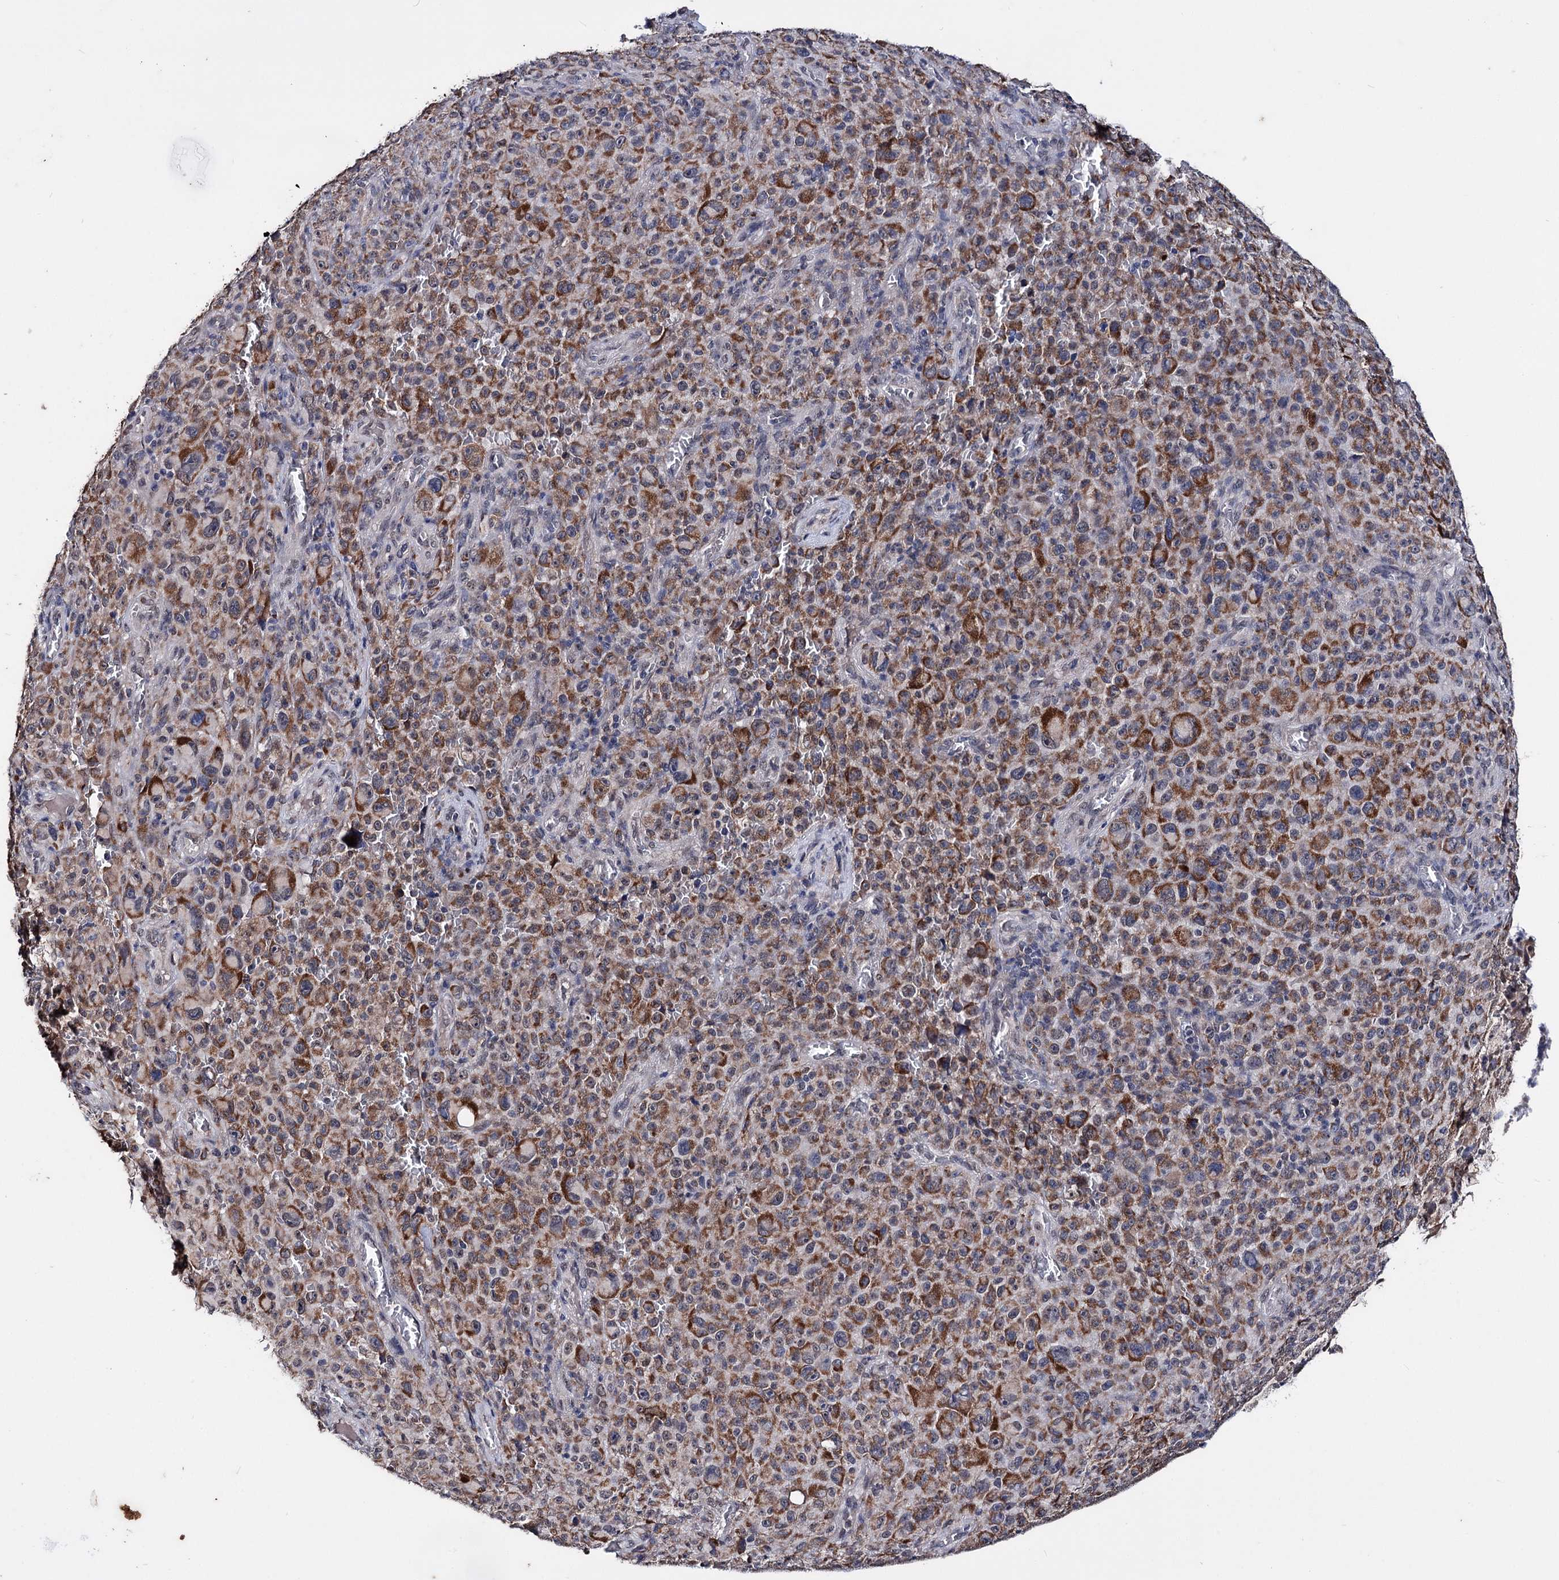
{"staining": {"intensity": "strong", "quantity": ">75%", "location": "cytoplasmic/membranous"}, "tissue": "melanoma", "cell_type": "Tumor cells", "image_type": "cancer", "snomed": [{"axis": "morphology", "description": "Malignant melanoma, NOS"}, {"axis": "topography", "description": "Skin"}], "caption": "Immunohistochemical staining of human malignant melanoma displays high levels of strong cytoplasmic/membranous positivity in approximately >75% of tumor cells. Using DAB (brown) and hematoxylin (blue) stains, captured at high magnification using brightfield microscopy.", "gene": "CLPB", "patient": {"sex": "female", "age": 82}}